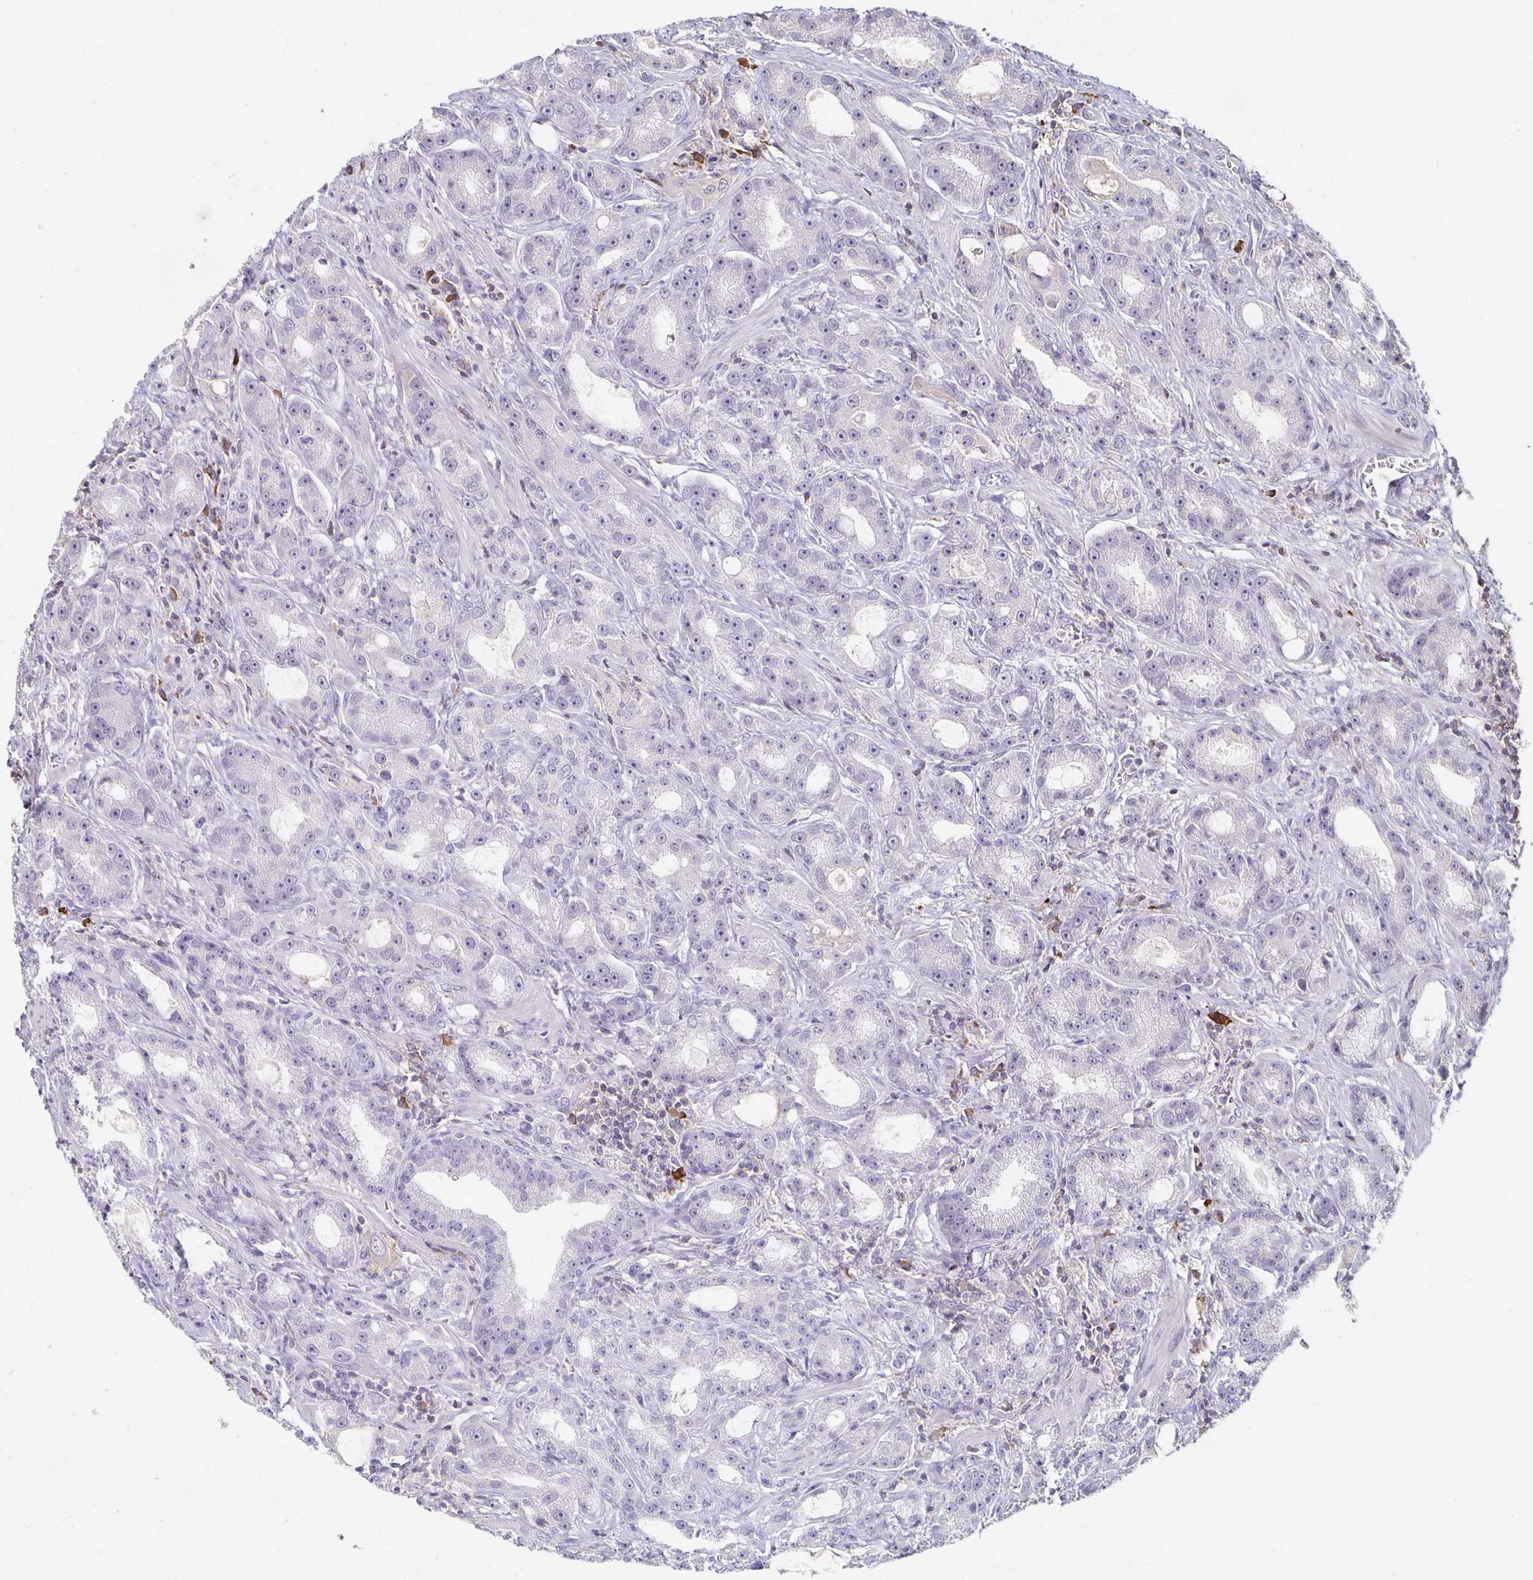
{"staining": {"intensity": "negative", "quantity": "none", "location": "none"}, "tissue": "prostate cancer", "cell_type": "Tumor cells", "image_type": "cancer", "snomed": [{"axis": "morphology", "description": "Adenocarcinoma, High grade"}, {"axis": "topography", "description": "Prostate"}], "caption": "IHC photomicrograph of human adenocarcinoma (high-grade) (prostate) stained for a protein (brown), which exhibits no staining in tumor cells.", "gene": "ZNF692", "patient": {"sex": "male", "age": 65}}